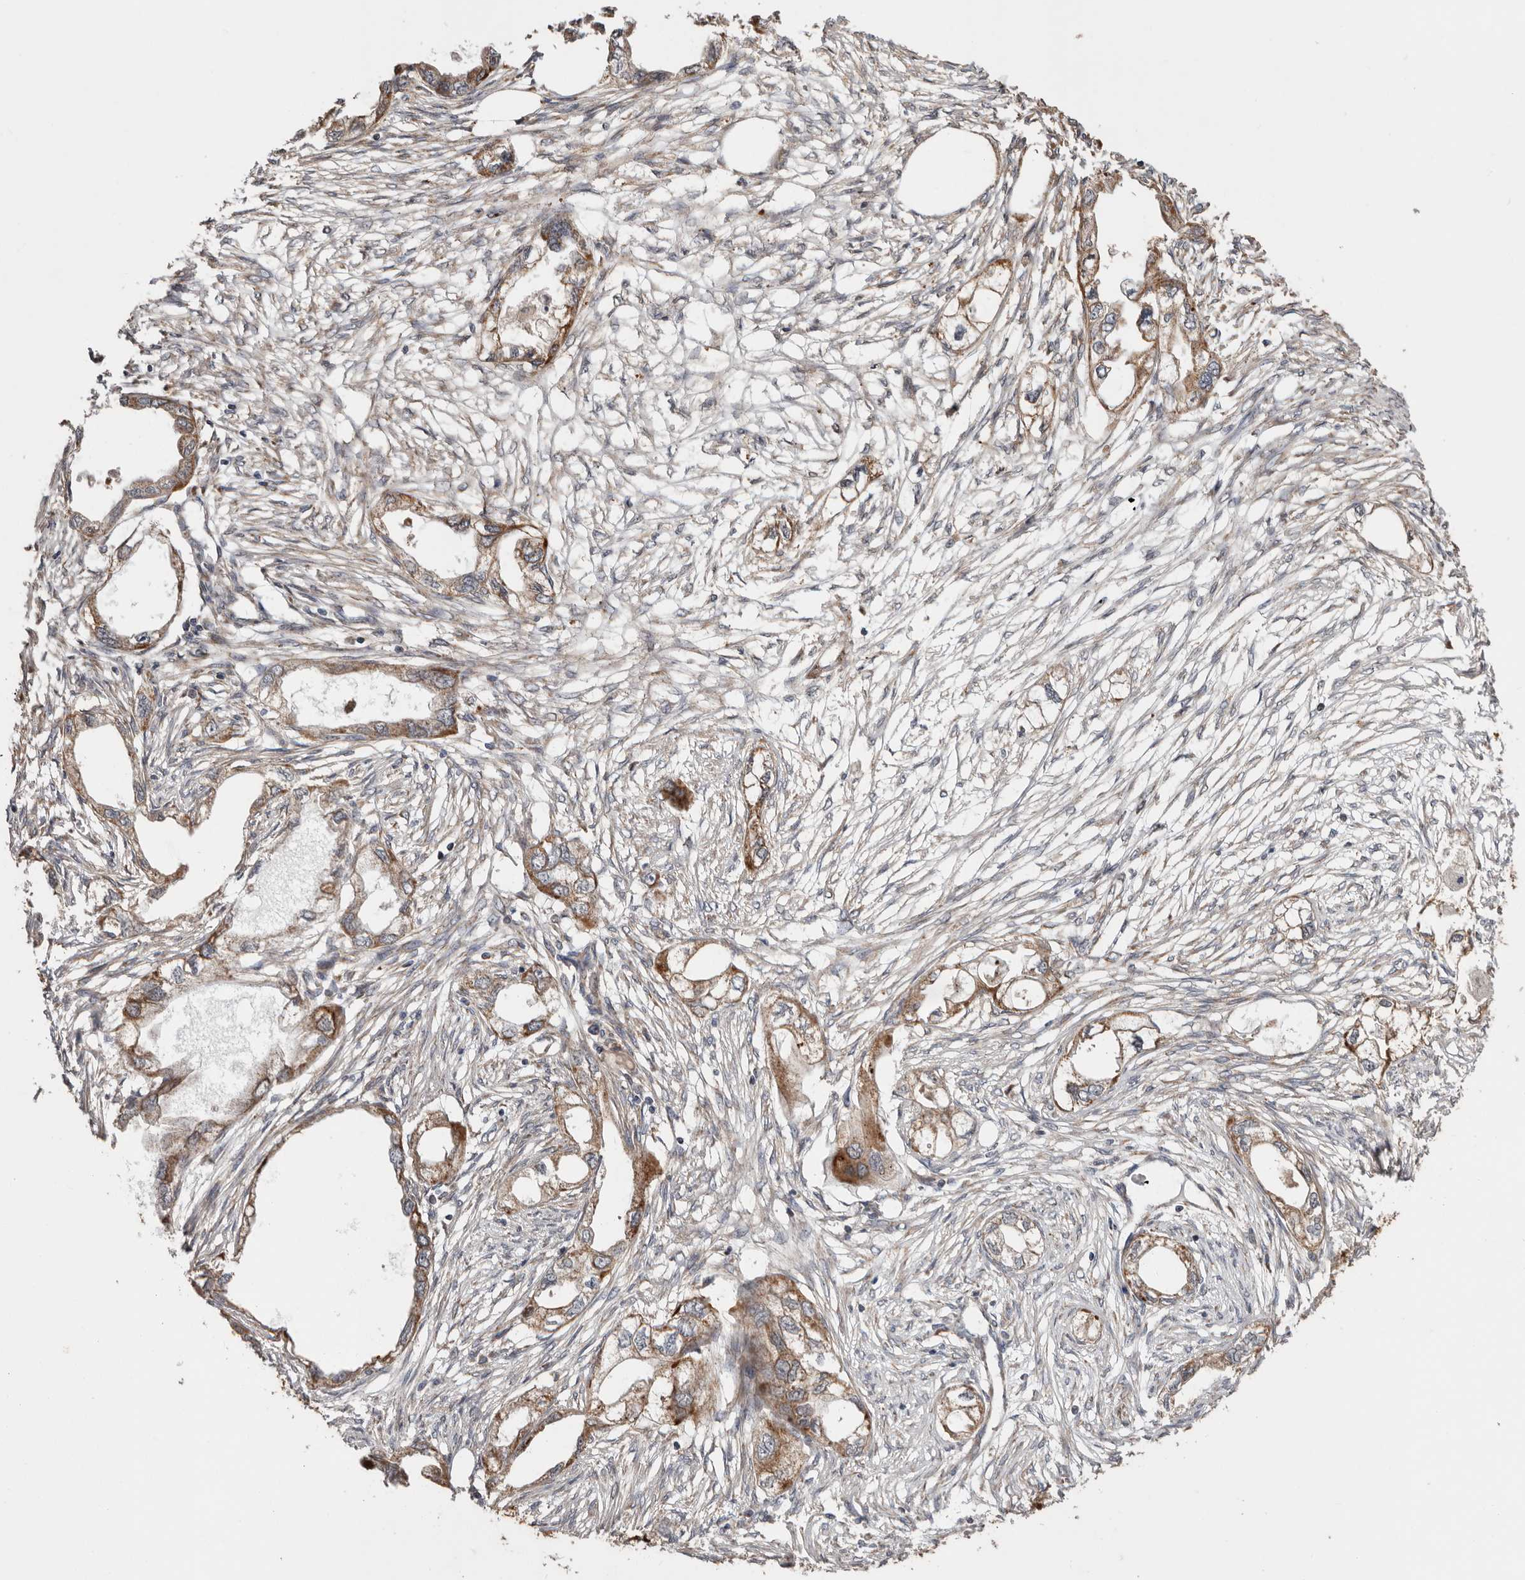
{"staining": {"intensity": "moderate", "quantity": ">75%", "location": "cytoplasmic/membranous"}, "tissue": "endometrial cancer", "cell_type": "Tumor cells", "image_type": "cancer", "snomed": [{"axis": "morphology", "description": "Adenocarcinoma, NOS"}, {"axis": "morphology", "description": "Adenocarcinoma, metastatic, NOS"}, {"axis": "topography", "description": "Adipose tissue"}, {"axis": "topography", "description": "Endometrium"}], "caption": "A medium amount of moderate cytoplasmic/membranous staining is seen in approximately >75% of tumor cells in endometrial metastatic adenocarcinoma tissue. The staining was performed using DAB (3,3'-diaminobenzidine) to visualize the protein expression in brown, while the nuclei were stained in blue with hematoxylin (Magnification: 20x).", "gene": "PROKR1", "patient": {"sex": "female", "age": 67}}